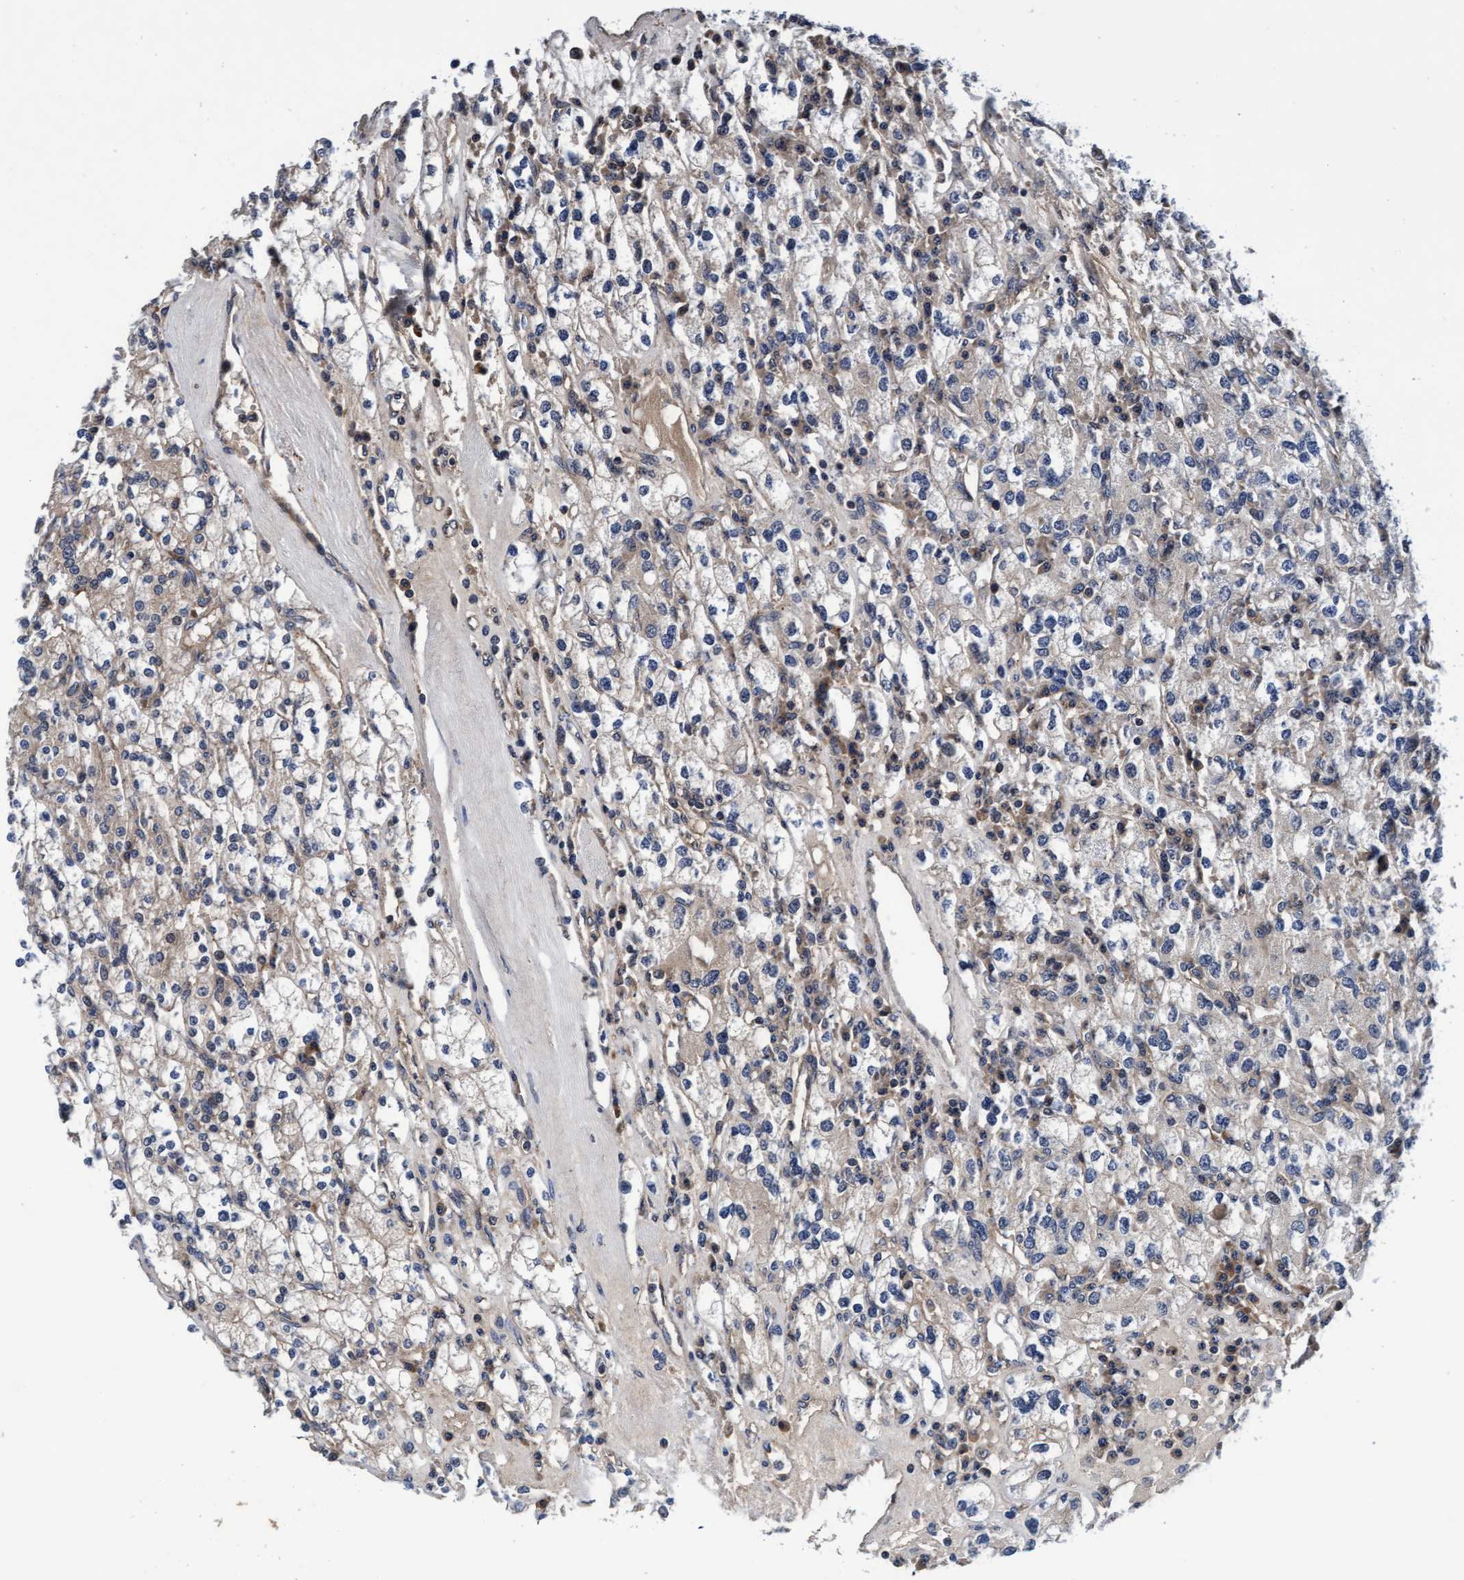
{"staining": {"intensity": "weak", "quantity": "<25%", "location": "cytoplasmic/membranous"}, "tissue": "renal cancer", "cell_type": "Tumor cells", "image_type": "cancer", "snomed": [{"axis": "morphology", "description": "Adenocarcinoma, NOS"}, {"axis": "topography", "description": "Kidney"}], "caption": "Image shows no protein staining in tumor cells of renal adenocarcinoma tissue.", "gene": "EFCAB13", "patient": {"sex": "male", "age": 77}}